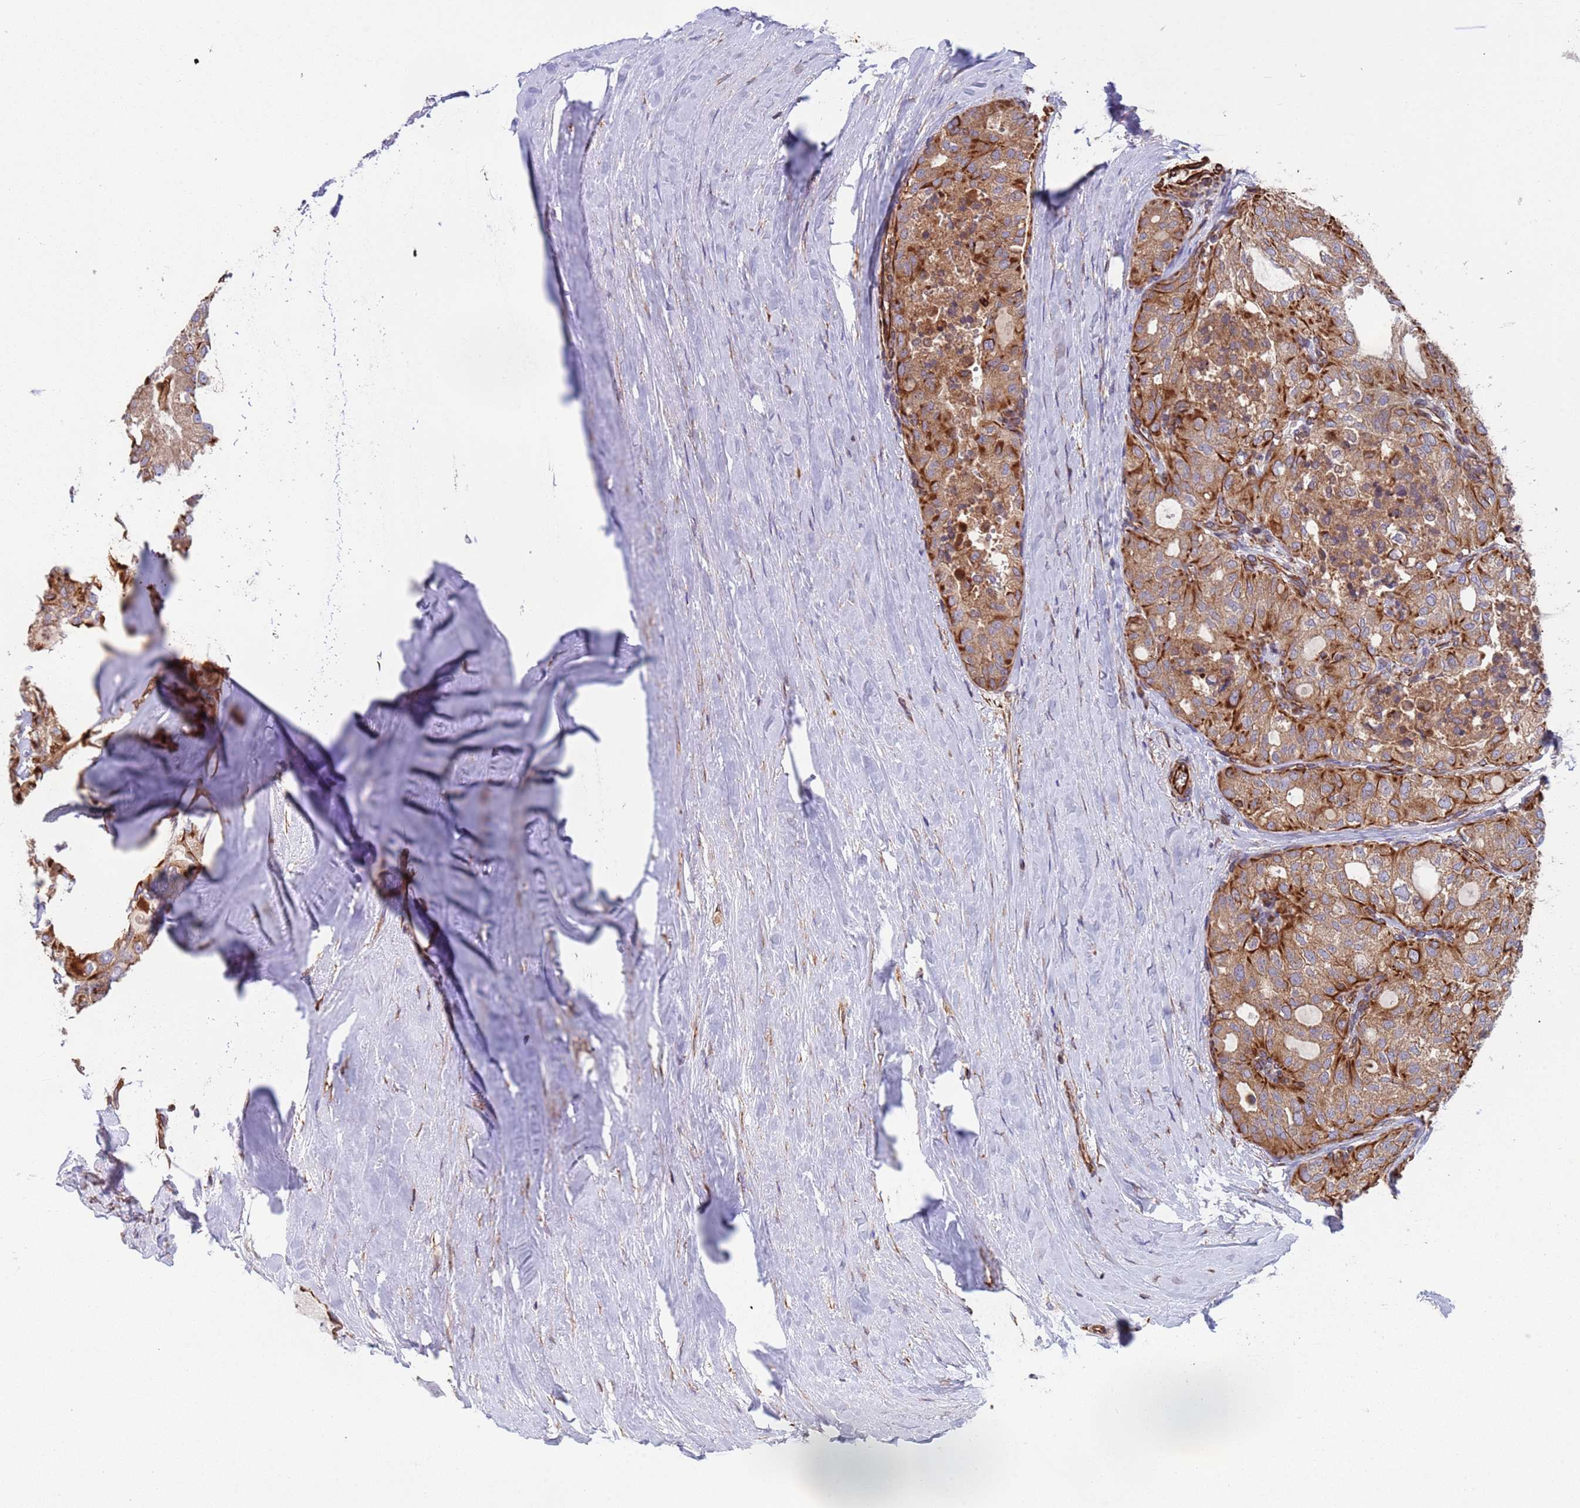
{"staining": {"intensity": "moderate", "quantity": ">75%", "location": "cytoplasmic/membranous"}, "tissue": "thyroid cancer", "cell_type": "Tumor cells", "image_type": "cancer", "snomed": [{"axis": "morphology", "description": "Follicular adenoma carcinoma, NOS"}, {"axis": "topography", "description": "Thyroid gland"}], "caption": "This photomicrograph exhibits IHC staining of thyroid follicular adenoma carcinoma, with medium moderate cytoplasmic/membranous expression in approximately >75% of tumor cells.", "gene": "NUDT12", "patient": {"sex": "male", "age": 75}}